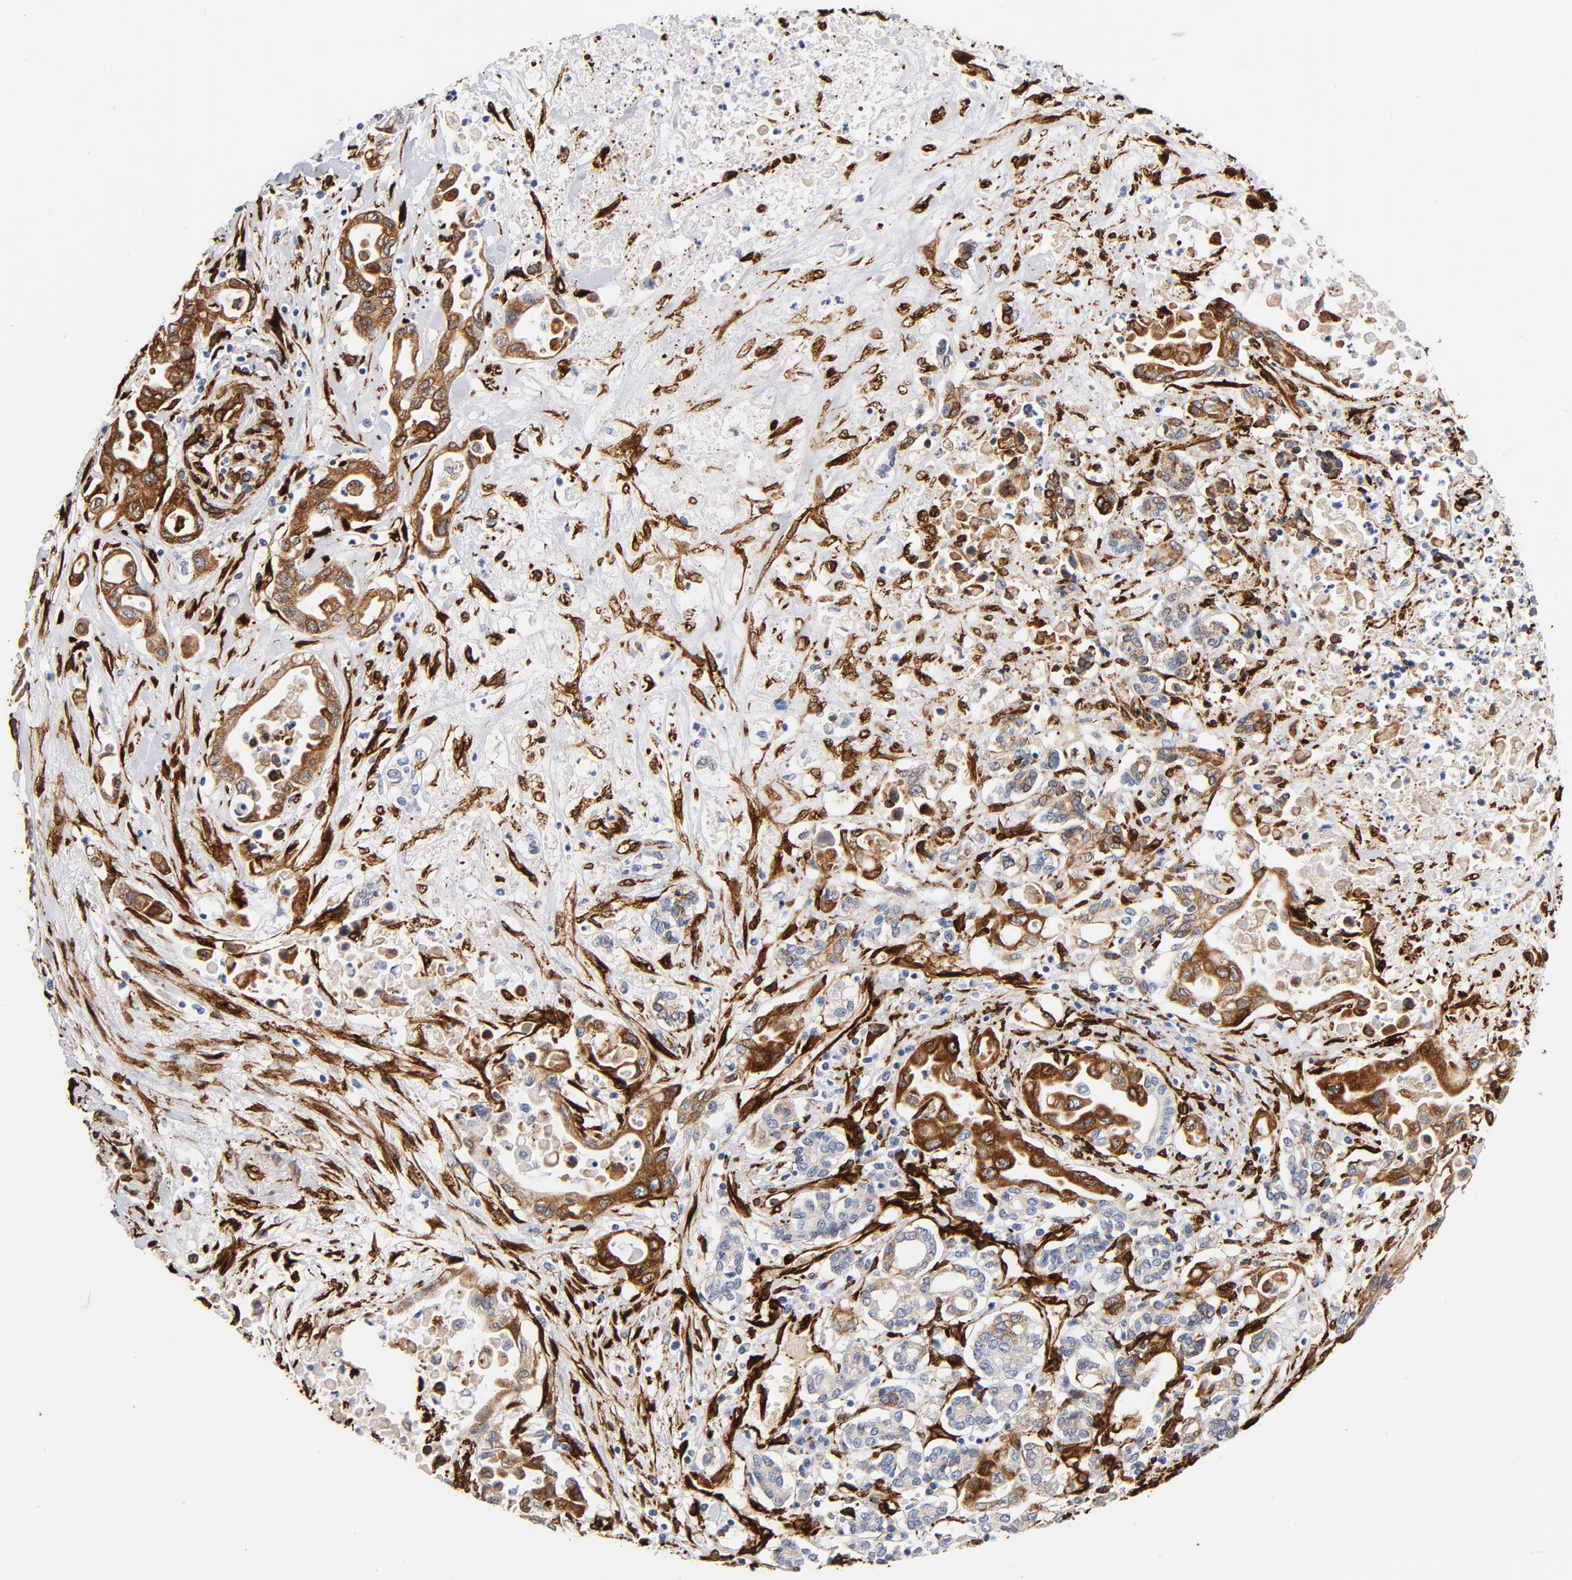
{"staining": {"intensity": "strong", "quantity": "25%-75%", "location": "cytoplasmic/membranous"}, "tissue": "pancreatic cancer", "cell_type": "Tumor cells", "image_type": "cancer", "snomed": [{"axis": "morphology", "description": "Adenocarcinoma, NOS"}, {"axis": "topography", "description": "Pancreas"}], "caption": "Immunohistochemical staining of human adenocarcinoma (pancreatic) shows strong cytoplasmic/membranous protein staining in approximately 25%-75% of tumor cells.", "gene": "SERPINH1", "patient": {"sex": "female", "age": 57}}